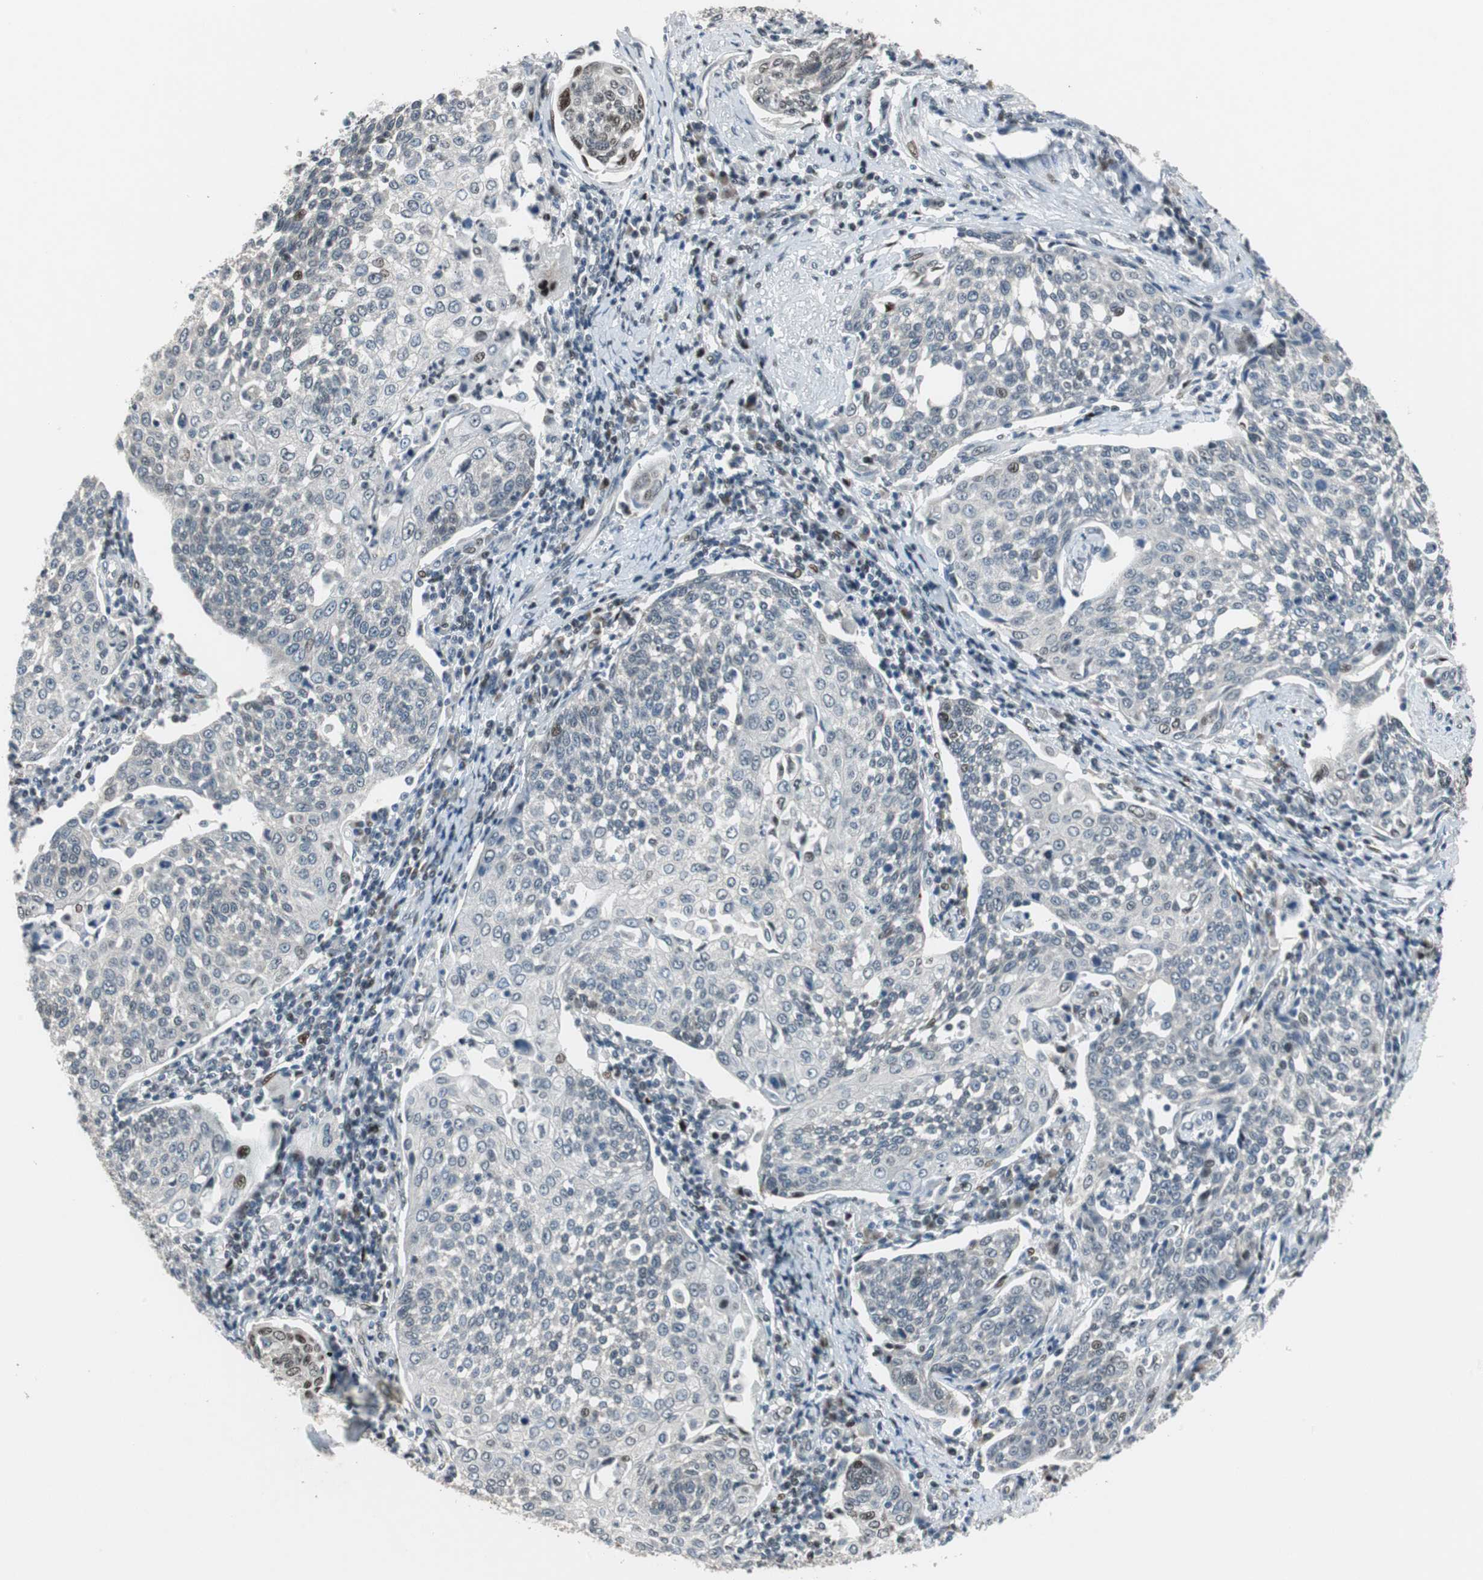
{"staining": {"intensity": "moderate", "quantity": "<25%", "location": "nuclear"}, "tissue": "cervical cancer", "cell_type": "Tumor cells", "image_type": "cancer", "snomed": [{"axis": "morphology", "description": "Squamous cell carcinoma, NOS"}, {"axis": "topography", "description": "Cervix"}], "caption": "Human cervical cancer stained with a brown dye exhibits moderate nuclear positive staining in approximately <25% of tumor cells.", "gene": "AJUBA", "patient": {"sex": "female", "age": 34}}